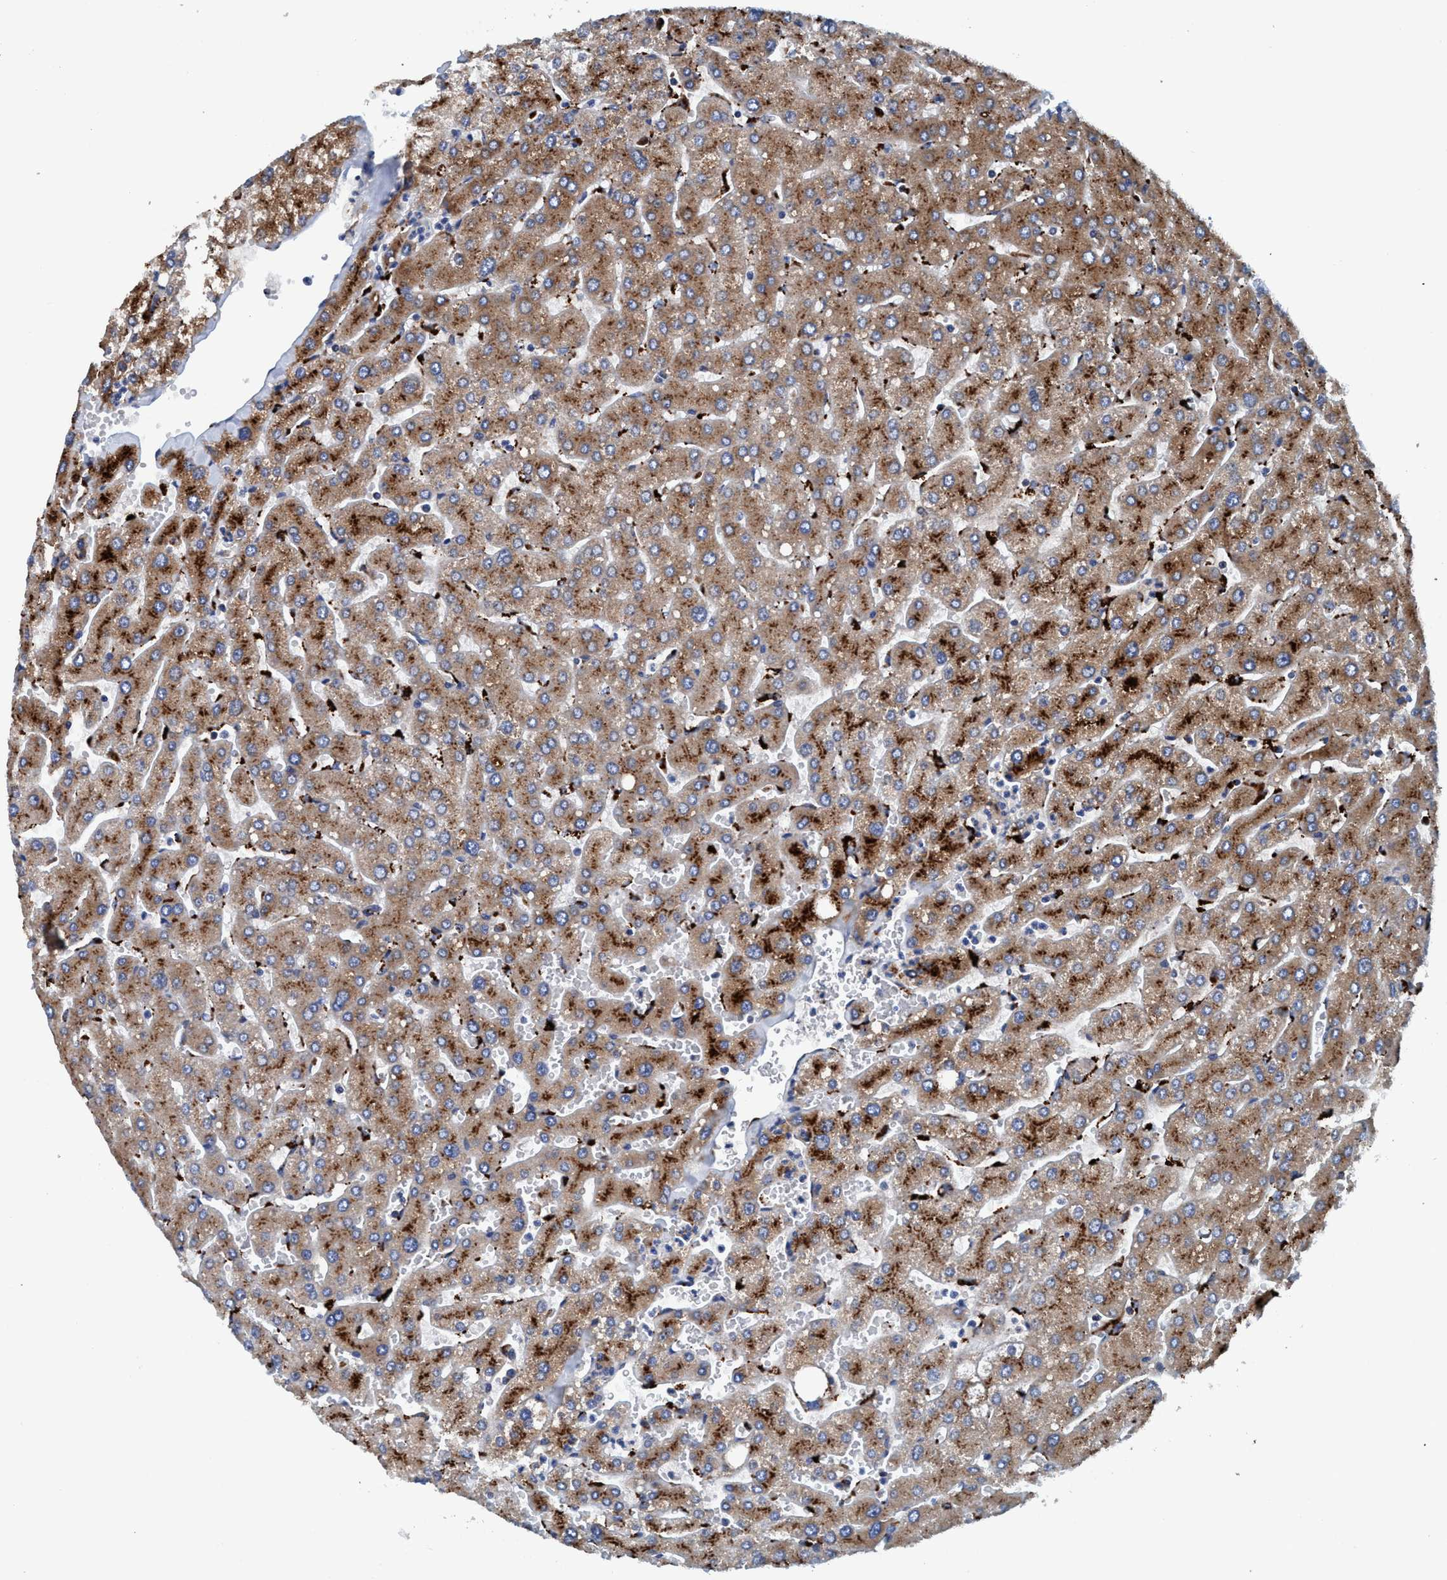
{"staining": {"intensity": "weak", "quantity": ">75%", "location": "cytoplasmic/membranous"}, "tissue": "liver", "cell_type": "Cholangiocytes", "image_type": "normal", "snomed": [{"axis": "morphology", "description": "Normal tissue, NOS"}, {"axis": "topography", "description": "Liver"}], "caption": "Liver stained with a brown dye exhibits weak cytoplasmic/membranous positive positivity in about >75% of cholangiocytes.", "gene": "ENDOG", "patient": {"sex": "male", "age": 55}}